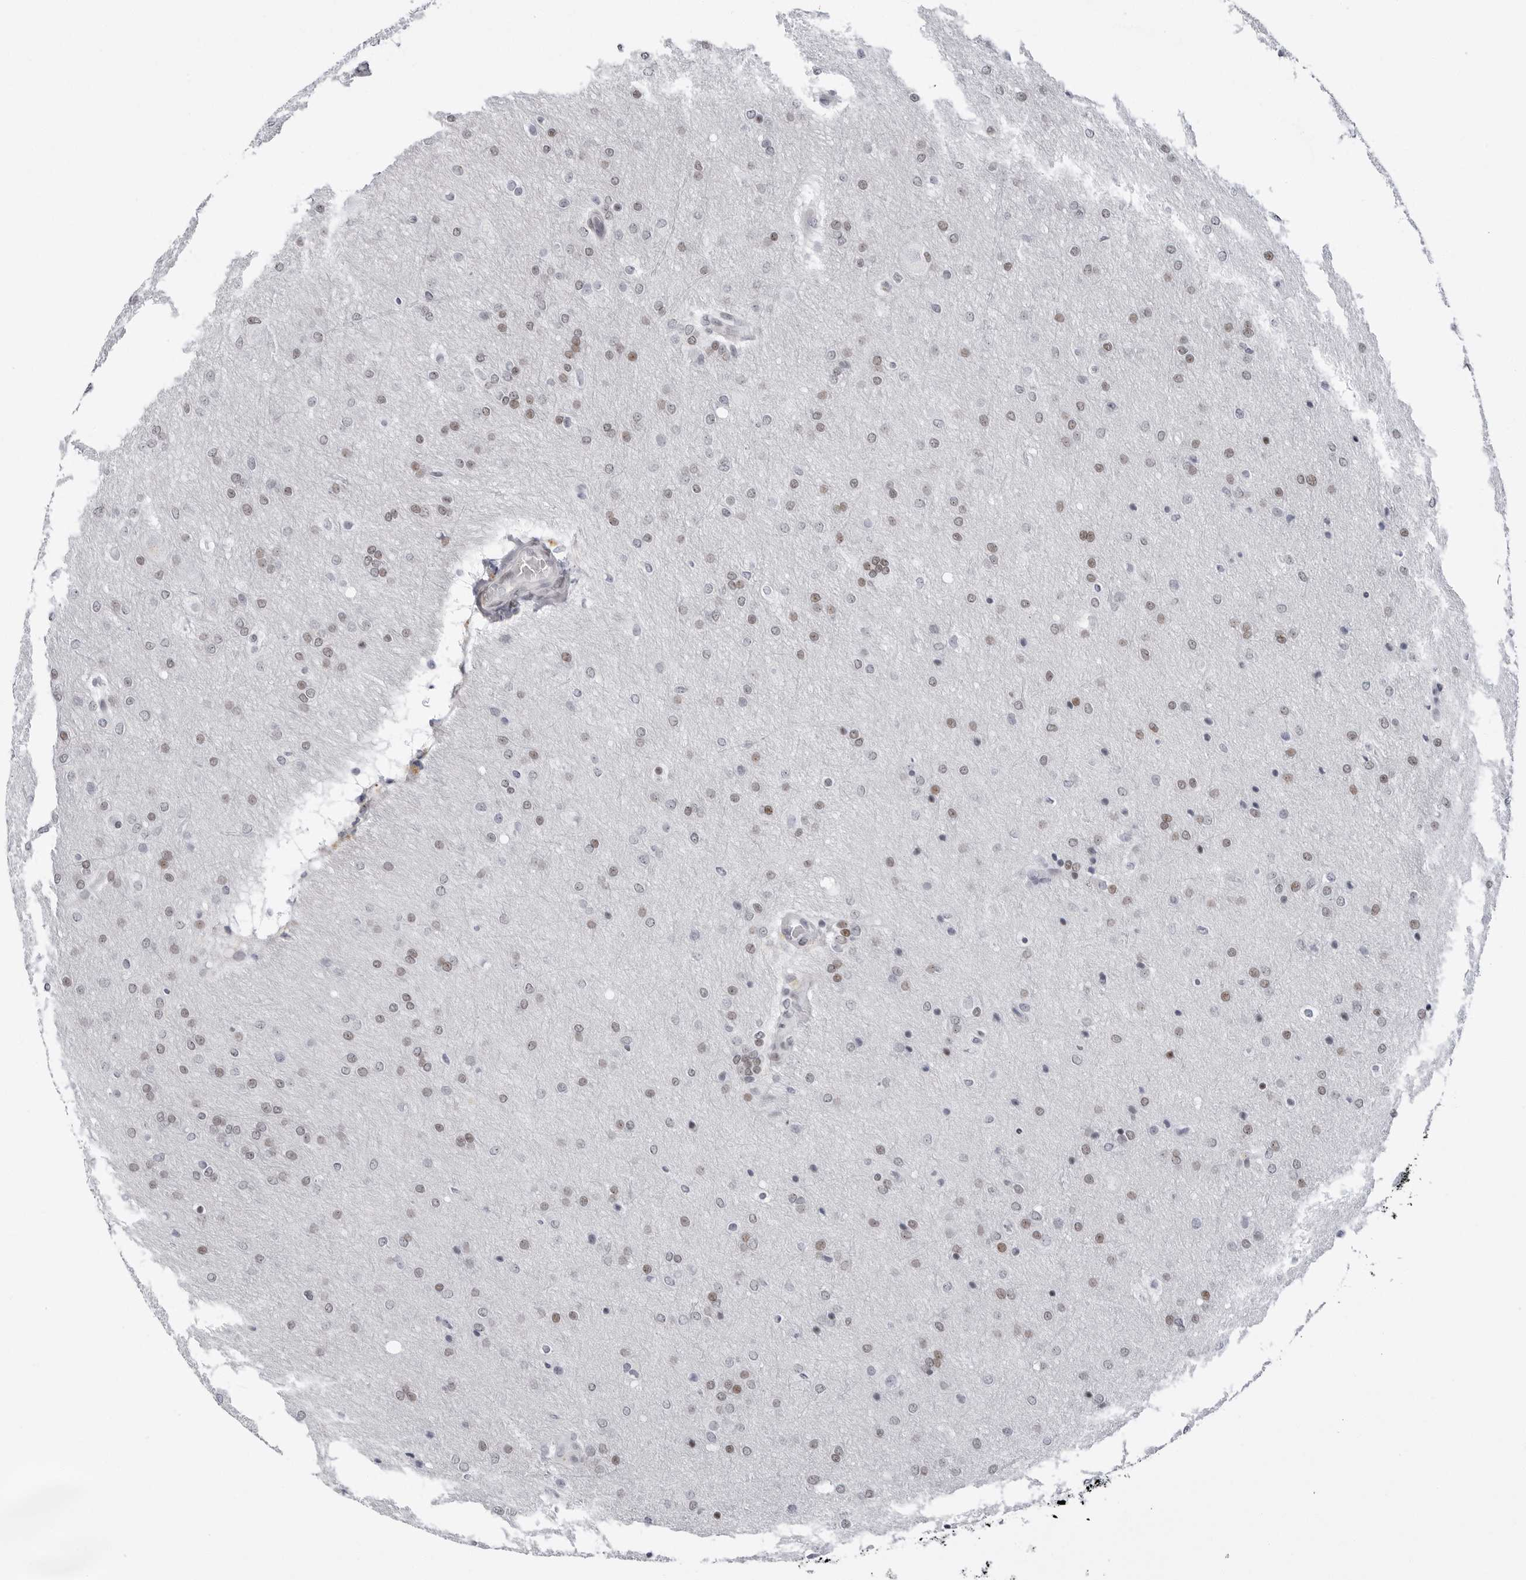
{"staining": {"intensity": "weak", "quantity": ">75%", "location": "nuclear"}, "tissue": "glioma", "cell_type": "Tumor cells", "image_type": "cancer", "snomed": [{"axis": "morphology", "description": "Glioma, malignant, Low grade"}, {"axis": "topography", "description": "Brain"}], "caption": "Protein expression analysis of human glioma reveals weak nuclear positivity in about >75% of tumor cells.", "gene": "VEZF1", "patient": {"sex": "female", "age": 37}}